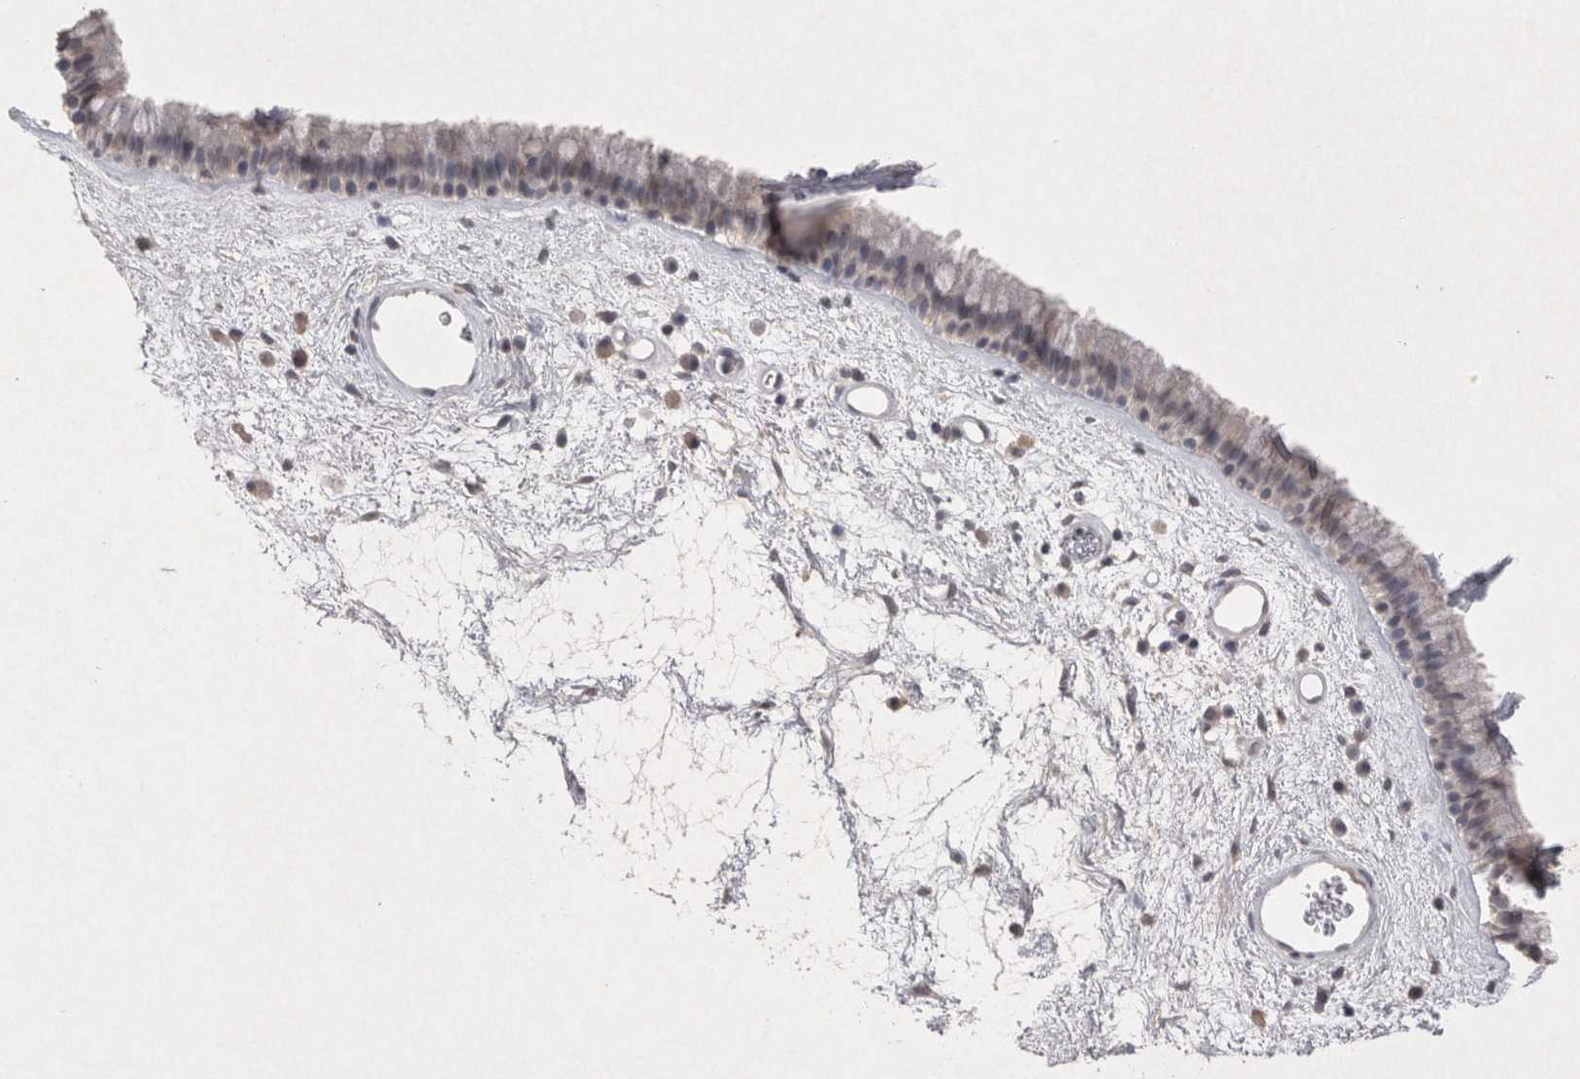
{"staining": {"intensity": "negative", "quantity": "none", "location": "none"}, "tissue": "nasopharynx", "cell_type": "Respiratory epithelial cells", "image_type": "normal", "snomed": [{"axis": "morphology", "description": "Normal tissue, NOS"}, {"axis": "morphology", "description": "Inflammation, NOS"}, {"axis": "topography", "description": "Nasopharynx"}], "caption": "Image shows no protein positivity in respiratory epithelial cells of normal nasopharynx.", "gene": "LYVE1", "patient": {"sex": "male", "age": 48}}